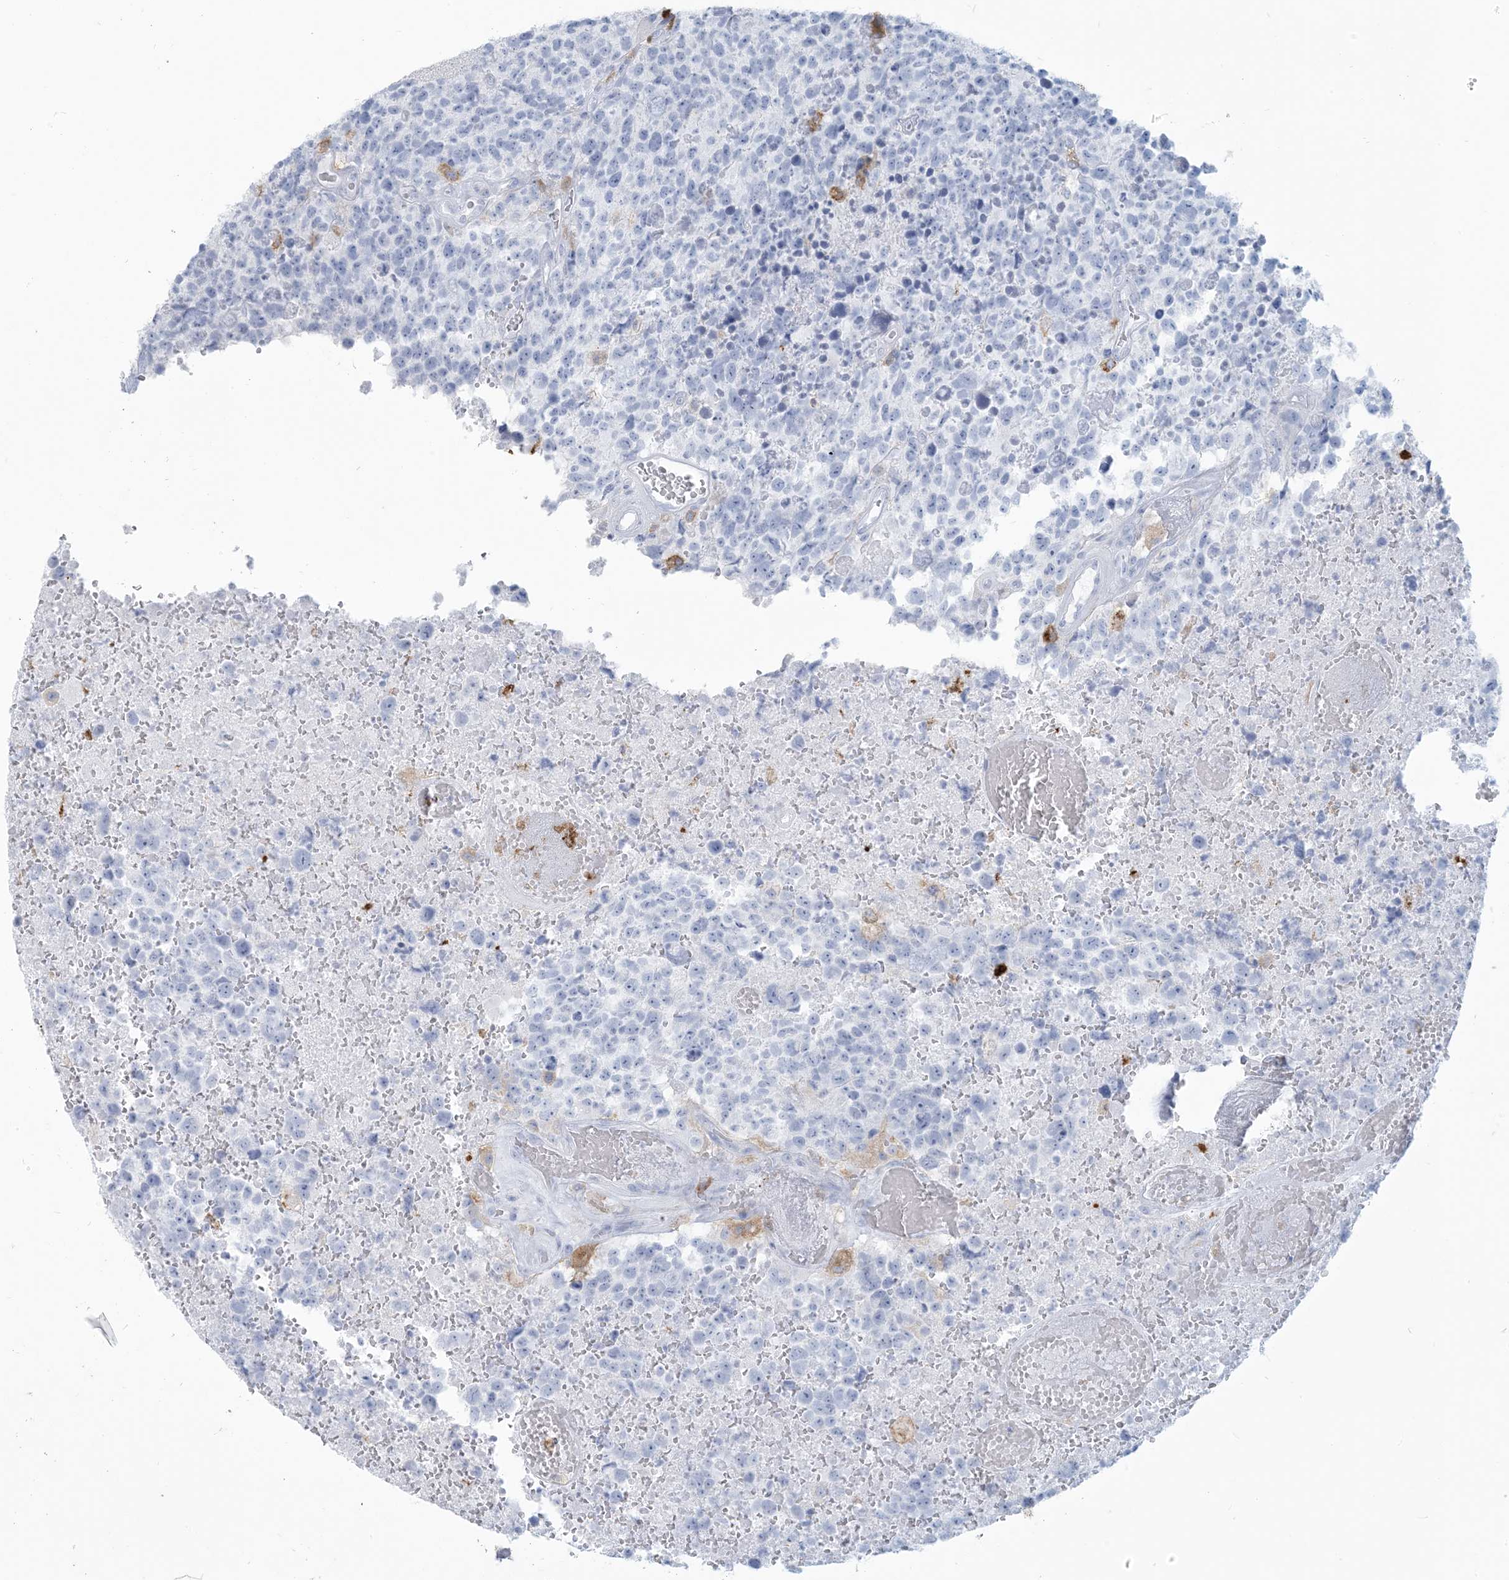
{"staining": {"intensity": "negative", "quantity": "none", "location": "none"}, "tissue": "glioma", "cell_type": "Tumor cells", "image_type": "cancer", "snomed": [{"axis": "morphology", "description": "Glioma, malignant, High grade"}, {"axis": "topography", "description": "Brain"}], "caption": "A histopathology image of glioma stained for a protein reveals no brown staining in tumor cells.", "gene": "HLA-DRB1", "patient": {"sex": "male", "age": 69}}